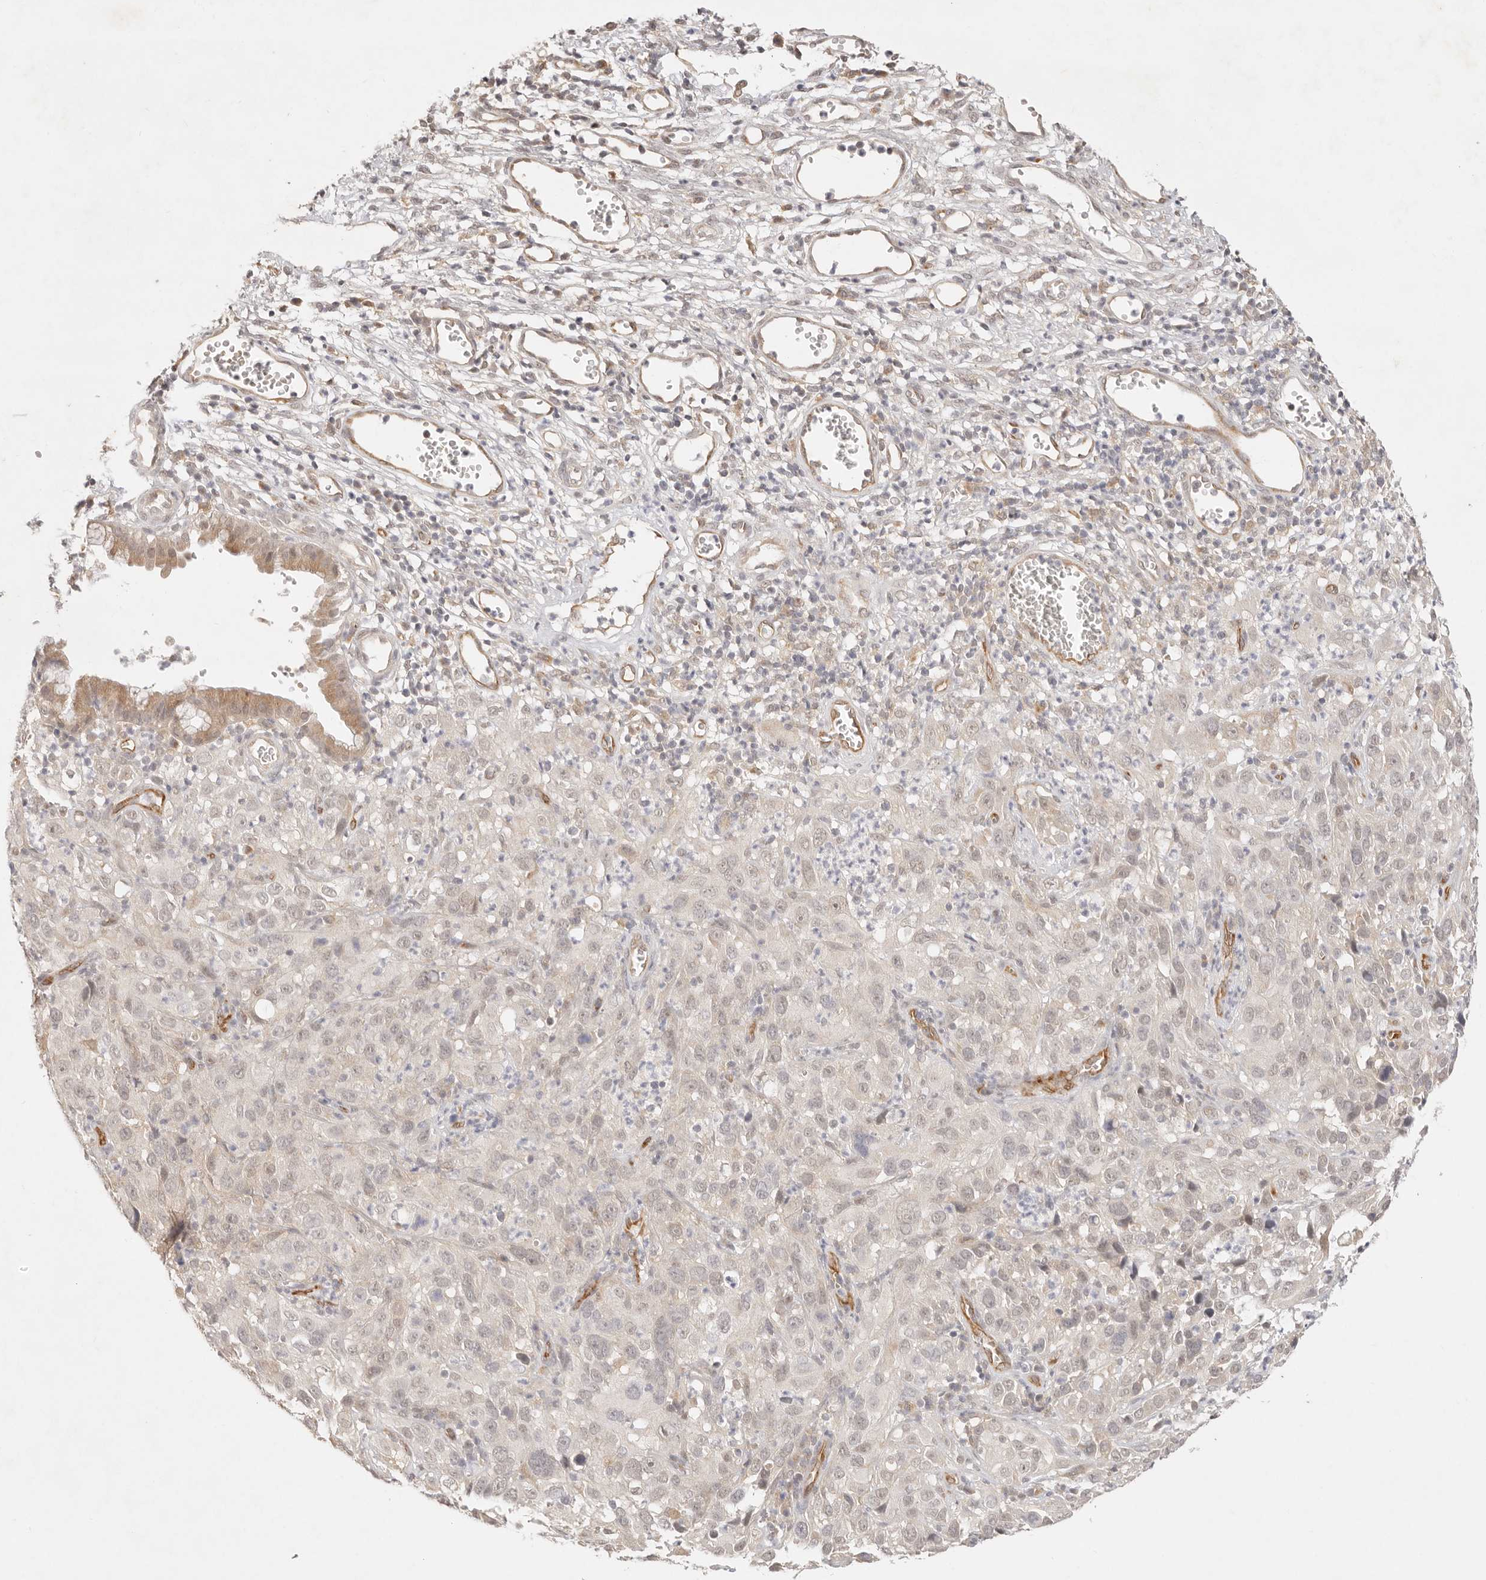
{"staining": {"intensity": "negative", "quantity": "none", "location": "none"}, "tissue": "cervical cancer", "cell_type": "Tumor cells", "image_type": "cancer", "snomed": [{"axis": "morphology", "description": "Squamous cell carcinoma, NOS"}, {"axis": "topography", "description": "Cervix"}], "caption": "An image of human squamous cell carcinoma (cervical) is negative for staining in tumor cells.", "gene": "GPR156", "patient": {"sex": "female", "age": 32}}